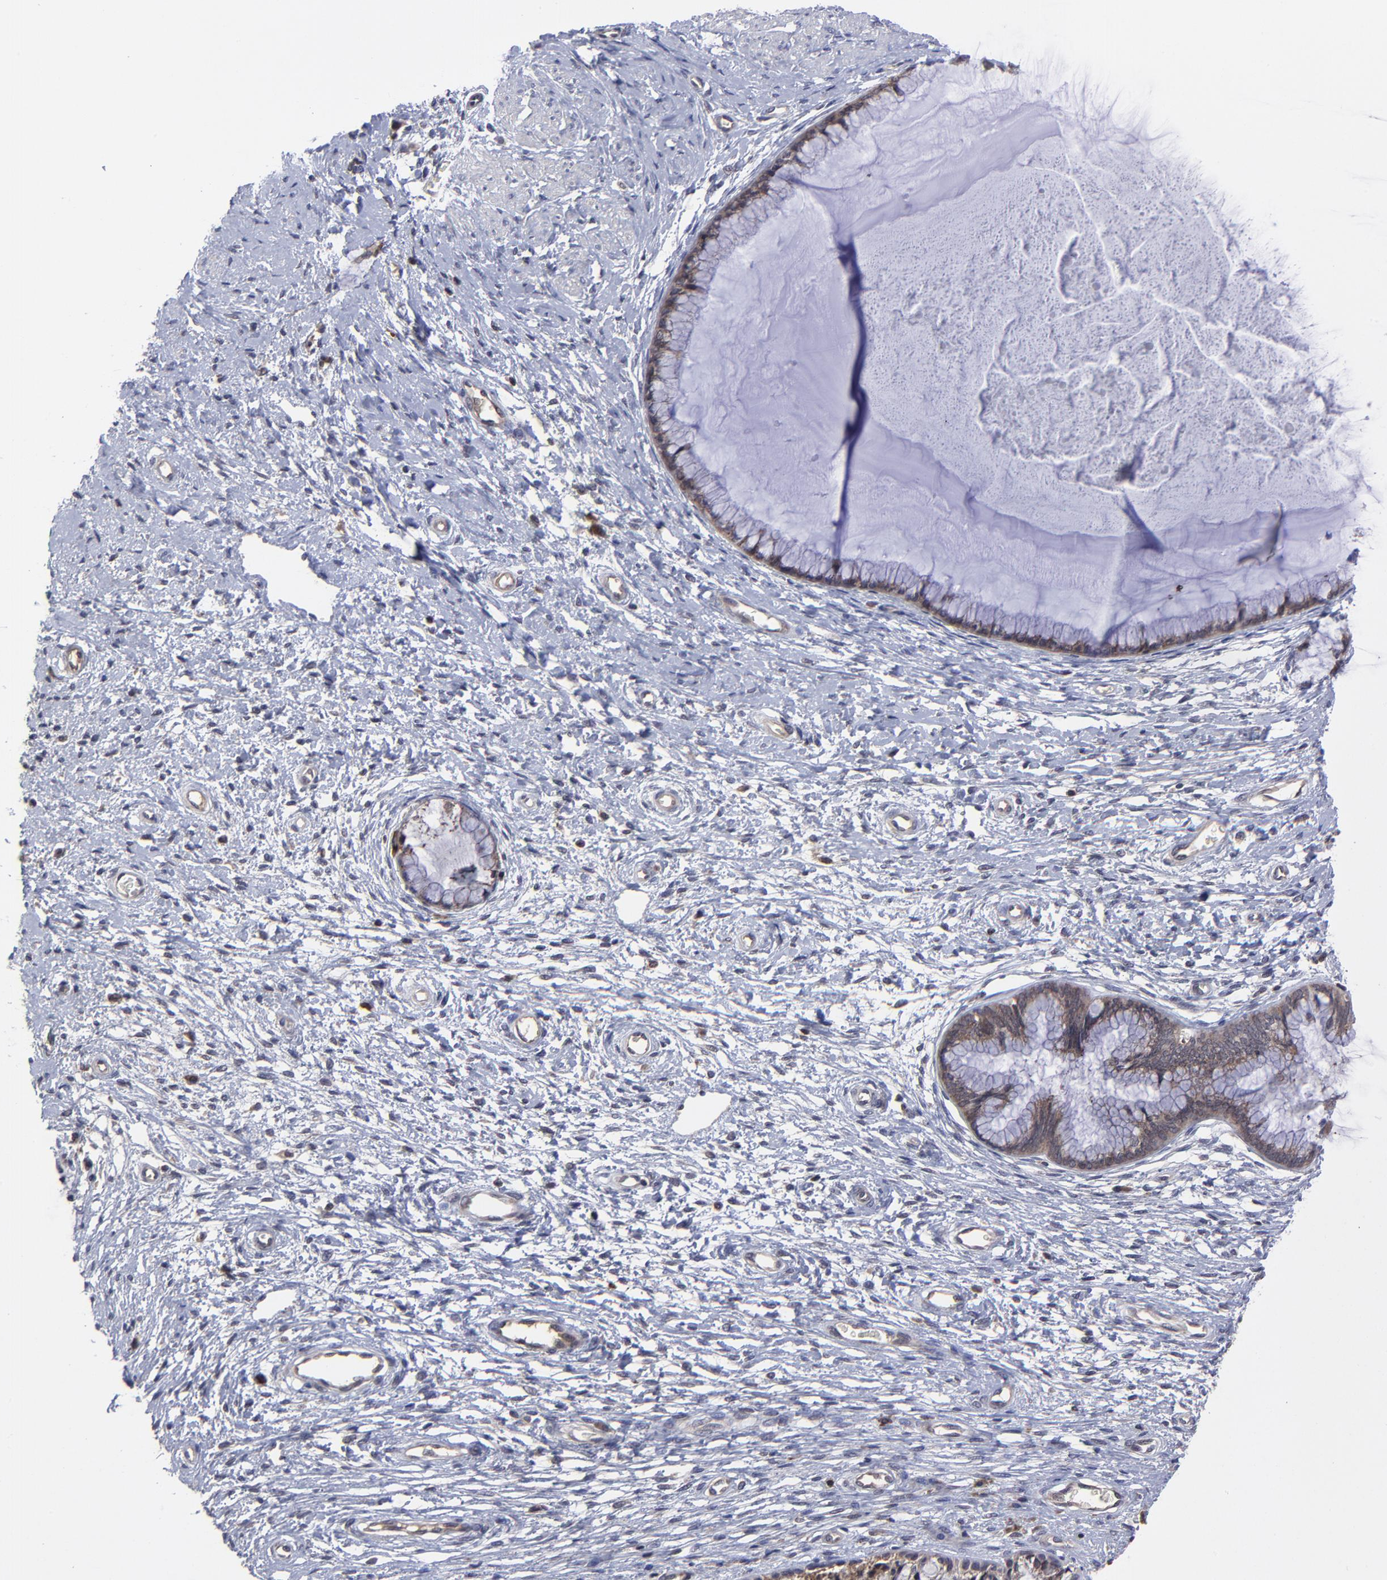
{"staining": {"intensity": "moderate", "quantity": ">75%", "location": "cytoplasmic/membranous"}, "tissue": "cervix", "cell_type": "Glandular cells", "image_type": "normal", "snomed": [{"axis": "morphology", "description": "Normal tissue, NOS"}, {"axis": "topography", "description": "Cervix"}], "caption": "High-magnification brightfield microscopy of normal cervix stained with DAB (3,3'-diaminobenzidine) (brown) and counterstained with hematoxylin (blue). glandular cells exhibit moderate cytoplasmic/membranous expression is identified in approximately>75% of cells.", "gene": "UBE2L6", "patient": {"sex": "female", "age": 27}}